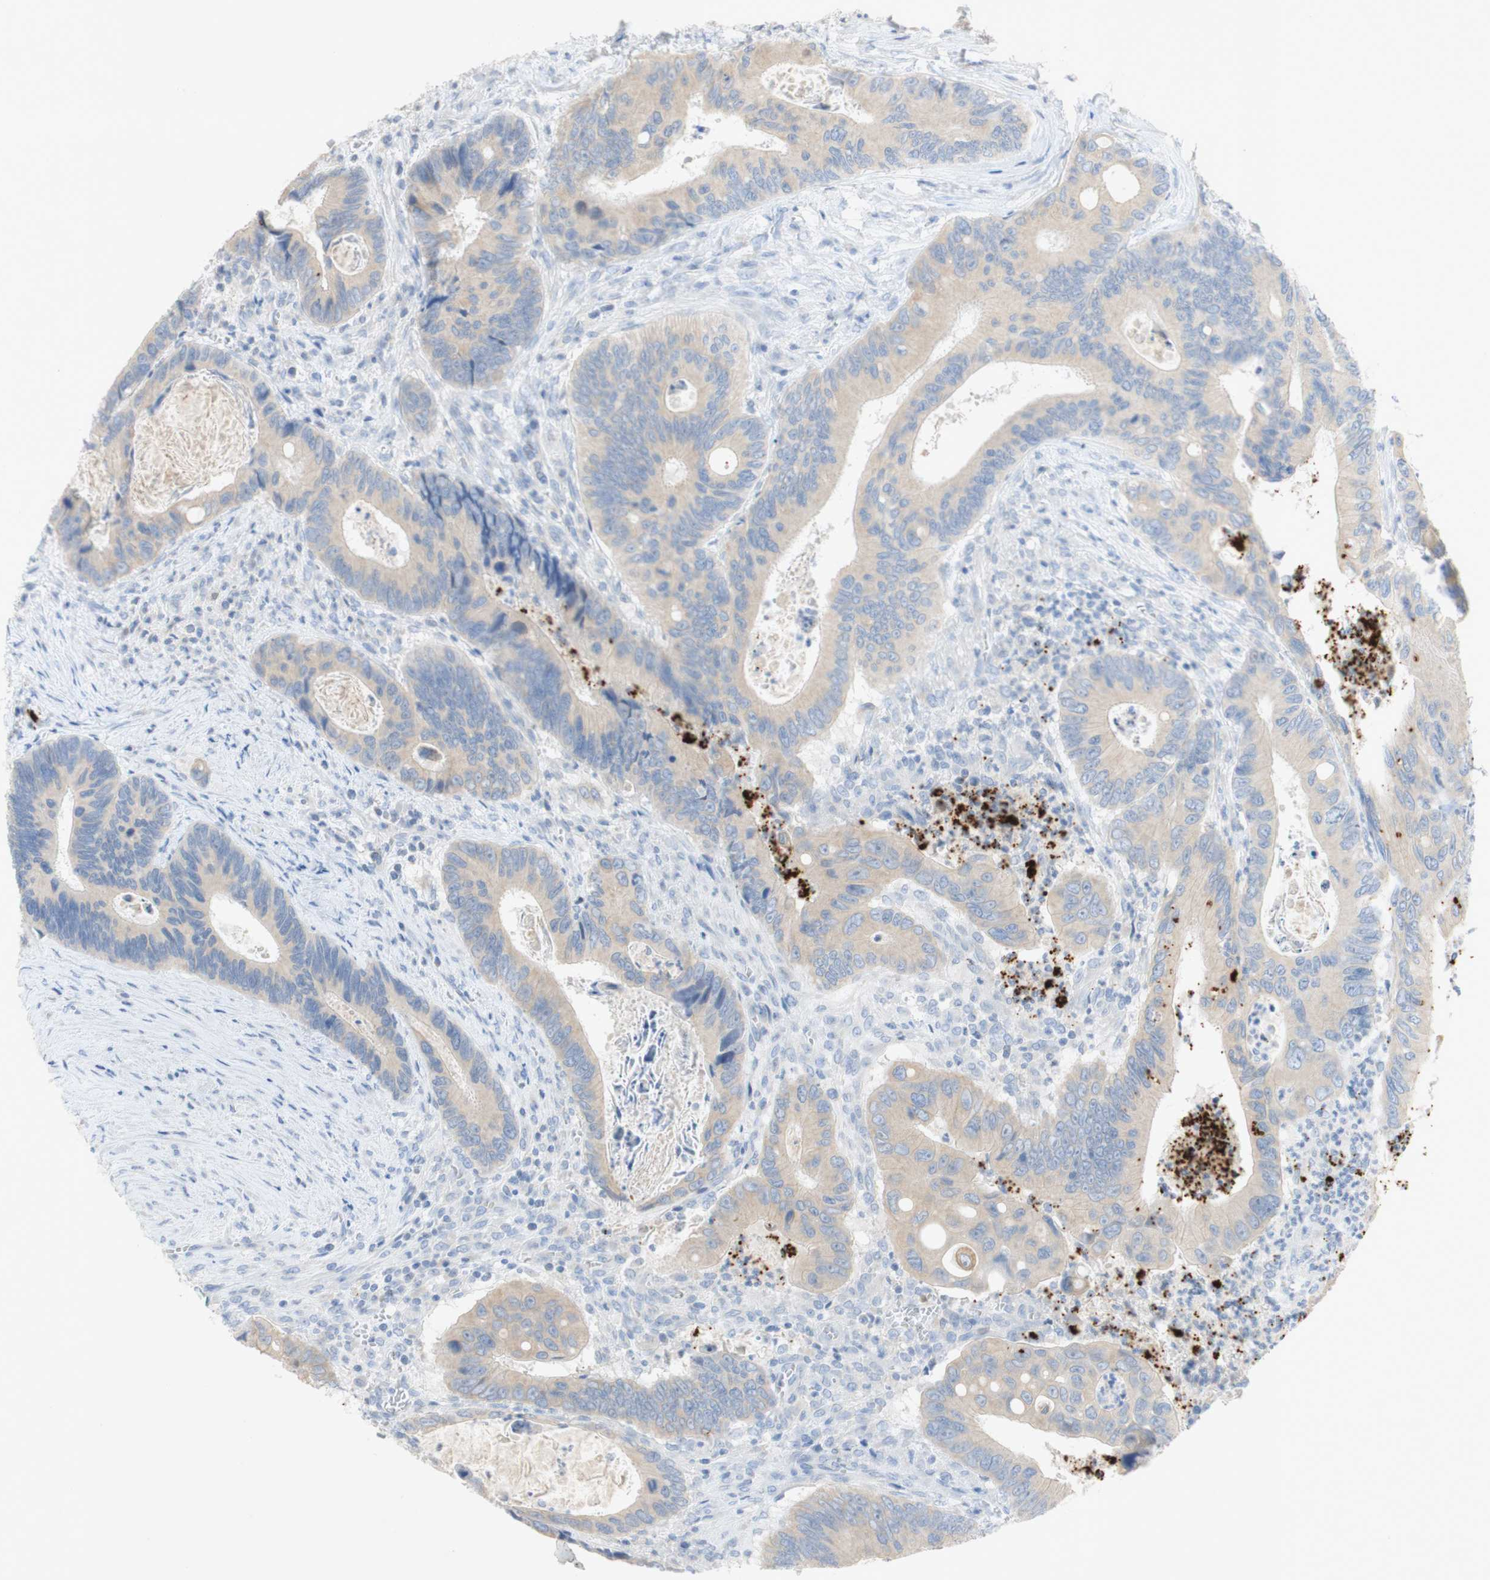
{"staining": {"intensity": "negative", "quantity": "none", "location": "none"}, "tissue": "colorectal cancer", "cell_type": "Tumor cells", "image_type": "cancer", "snomed": [{"axis": "morphology", "description": "Inflammation, NOS"}, {"axis": "morphology", "description": "Adenocarcinoma, NOS"}, {"axis": "topography", "description": "Colon"}], "caption": "High power microscopy image of an IHC micrograph of adenocarcinoma (colorectal), revealing no significant staining in tumor cells.", "gene": "EPO", "patient": {"sex": "male", "age": 72}}